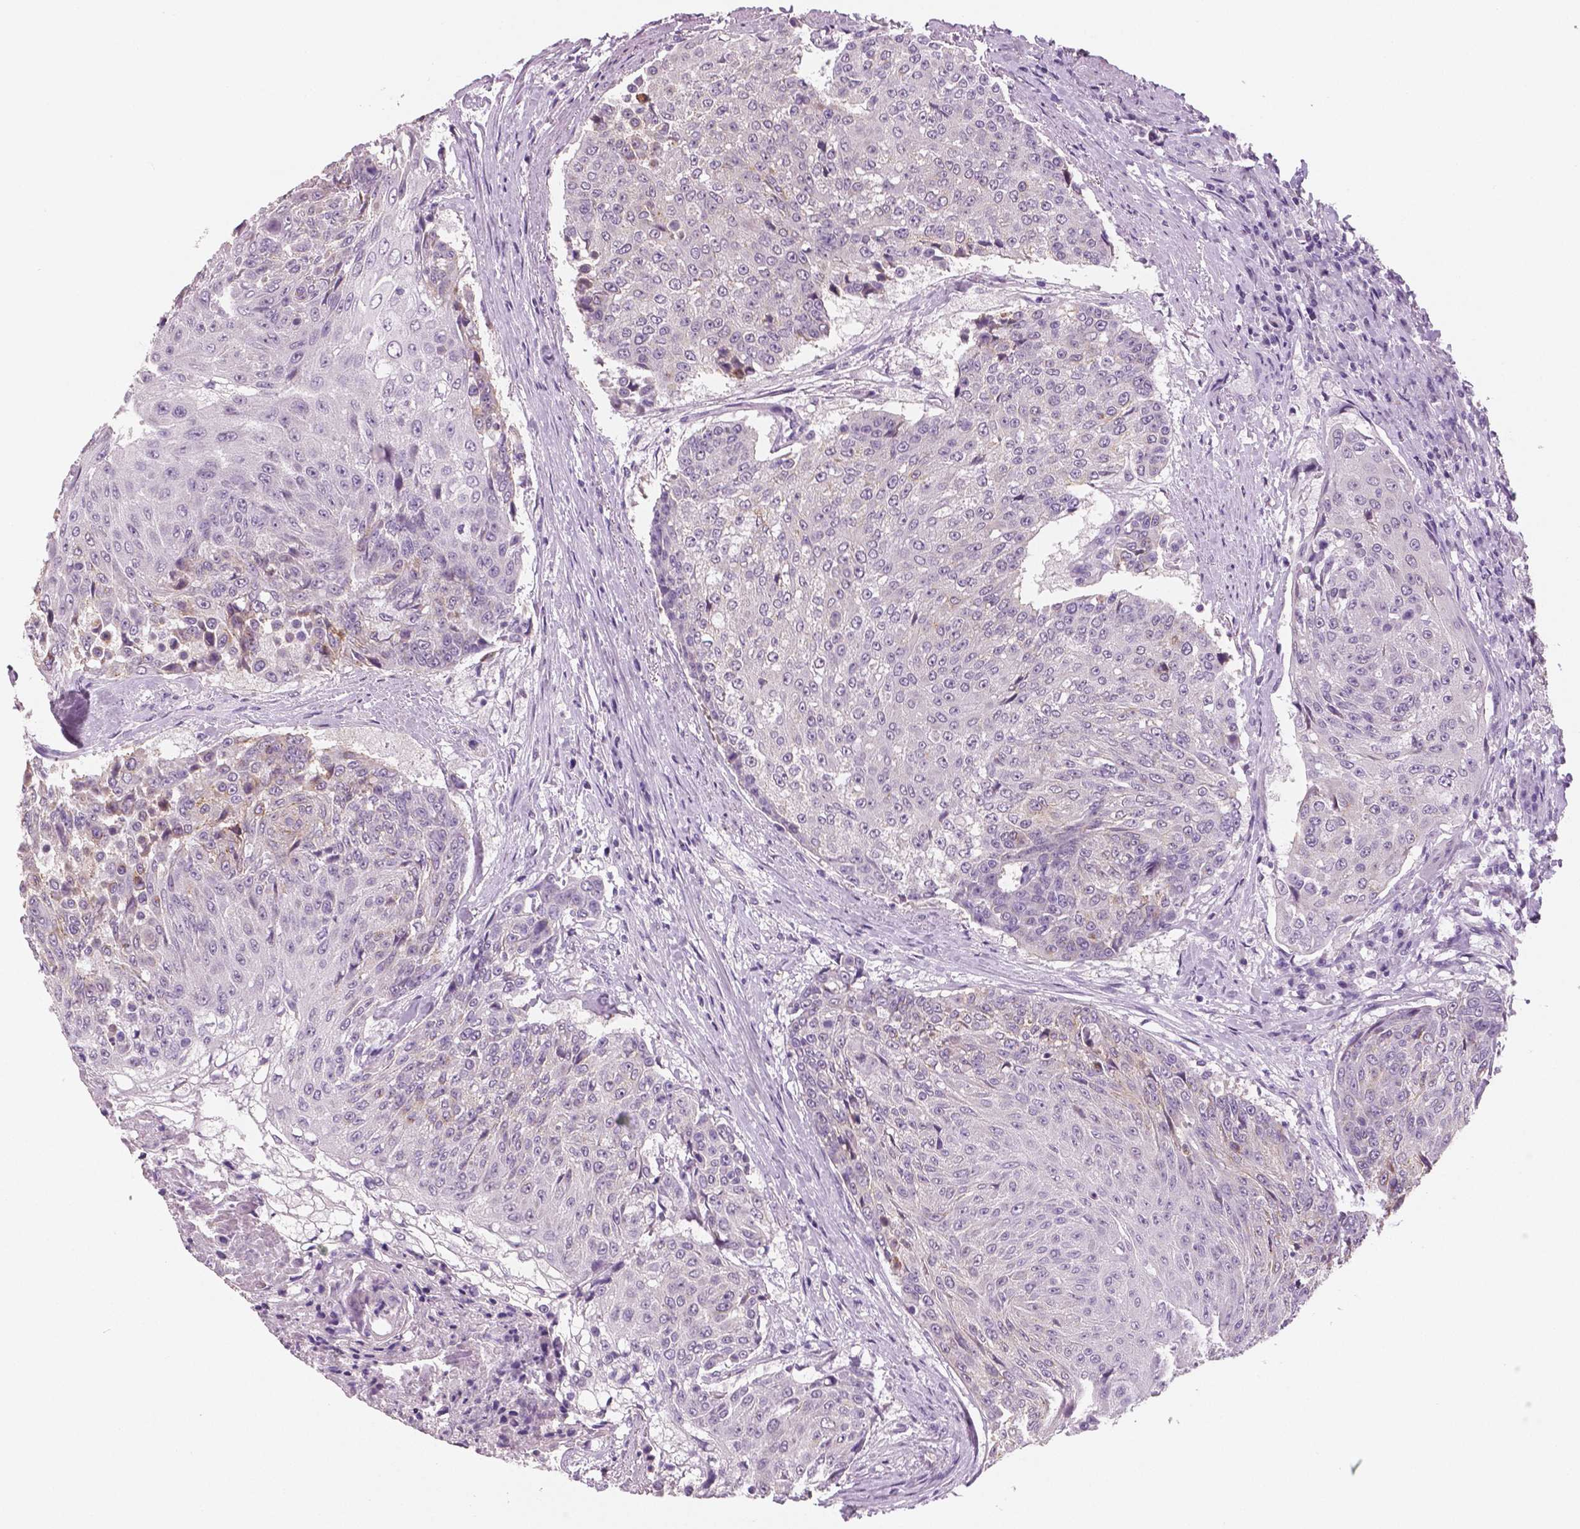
{"staining": {"intensity": "negative", "quantity": "none", "location": "none"}, "tissue": "urothelial cancer", "cell_type": "Tumor cells", "image_type": "cancer", "snomed": [{"axis": "morphology", "description": "Urothelial carcinoma, High grade"}, {"axis": "topography", "description": "Urinary bladder"}], "caption": "IHC photomicrograph of human high-grade urothelial carcinoma stained for a protein (brown), which demonstrates no positivity in tumor cells.", "gene": "TSPAN7", "patient": {"sex": "female", "age": 63}}